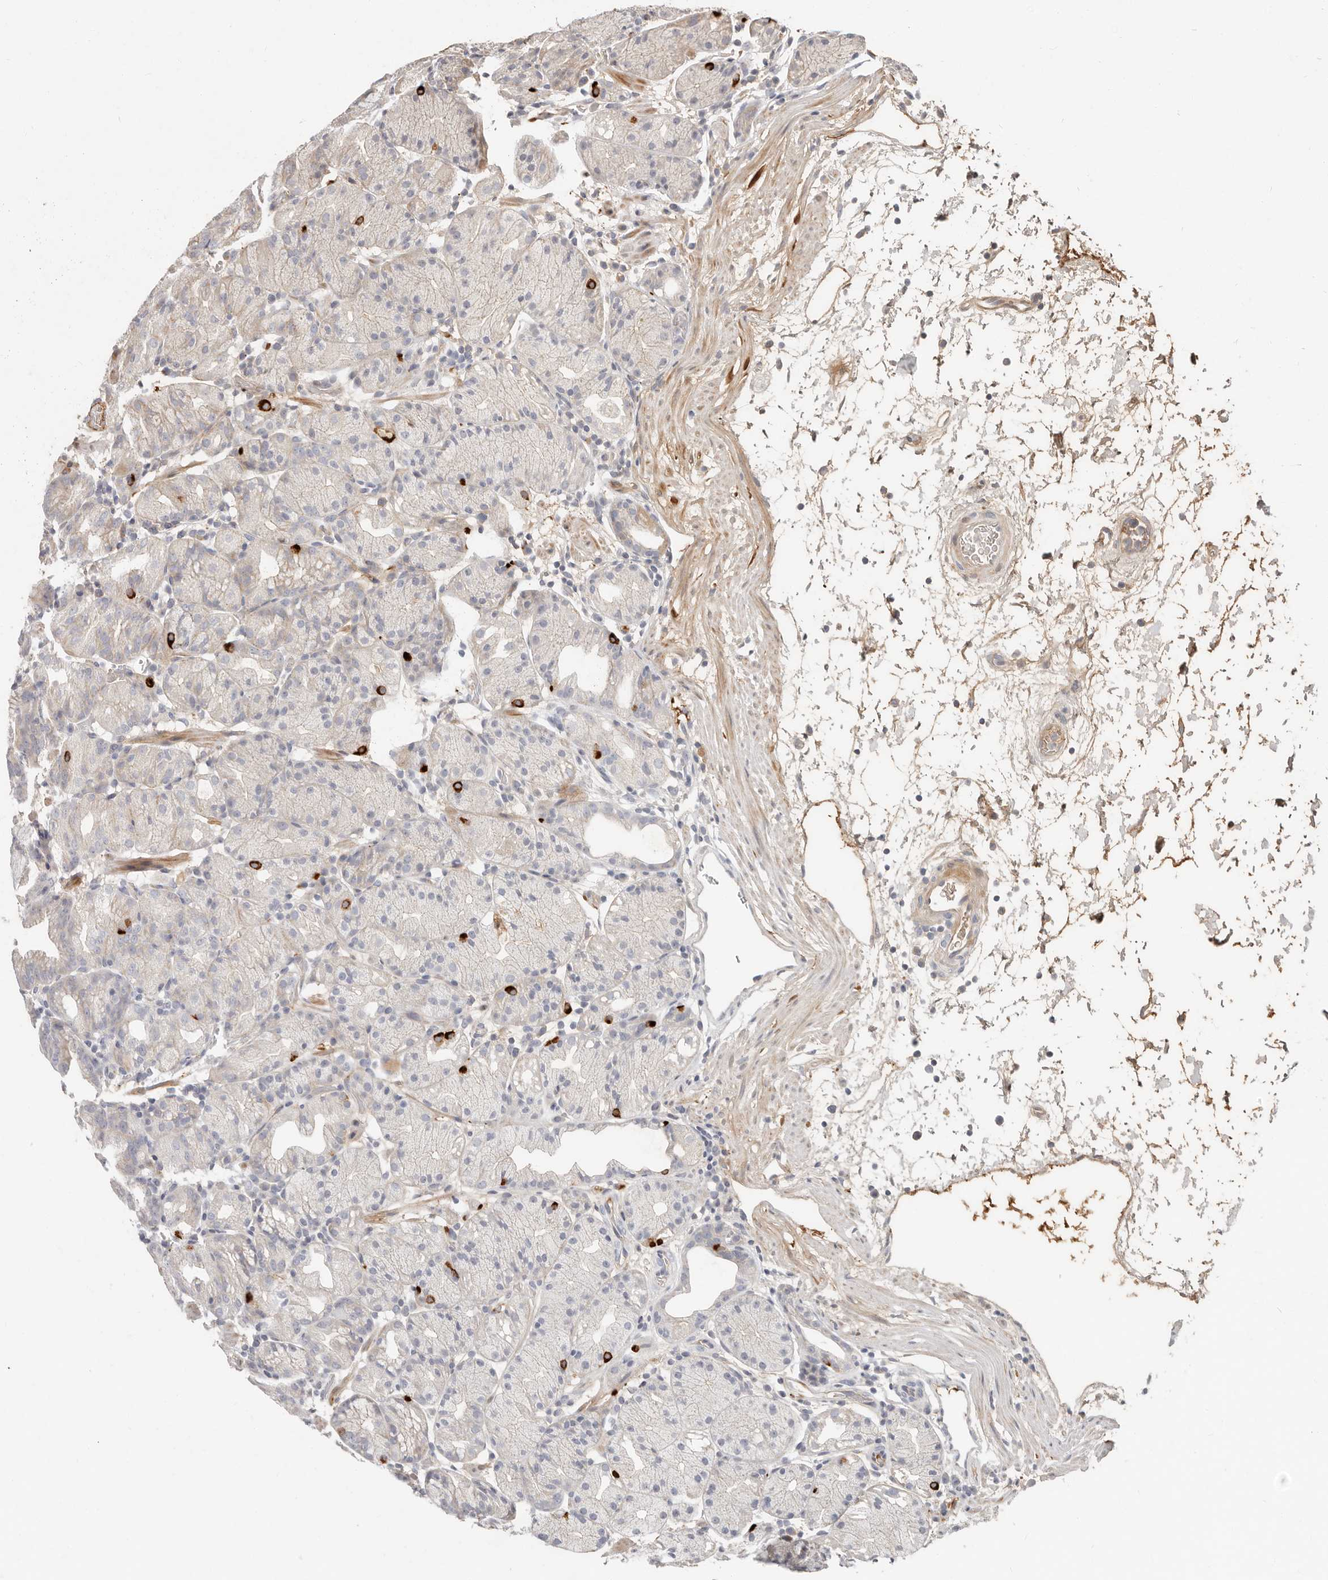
{"staining": {"intensity": "weak", "quantity": "25%-75%", "location": "cytoplasmic/membranous"}, "tissue": "stomach", "cell_type": "Glandular cells", "image_type": "normal", "snomed": [{"axis": "morphology", "description": "Normal tissue, NOS"}, {"axis": "topography", "description": "Stomach, upper"}], "caption": "Protein staining demonstrates weak cytoplasmic/membranous positivity in about 25%-75% of glandular cells in normal stomach. (Stains: DAB in brown, nuclei in blue, Microscopy: brightfield microscopy at high magnification).", "gene": "MTFR2", "patient": {"sex": "male", "age": 48}}